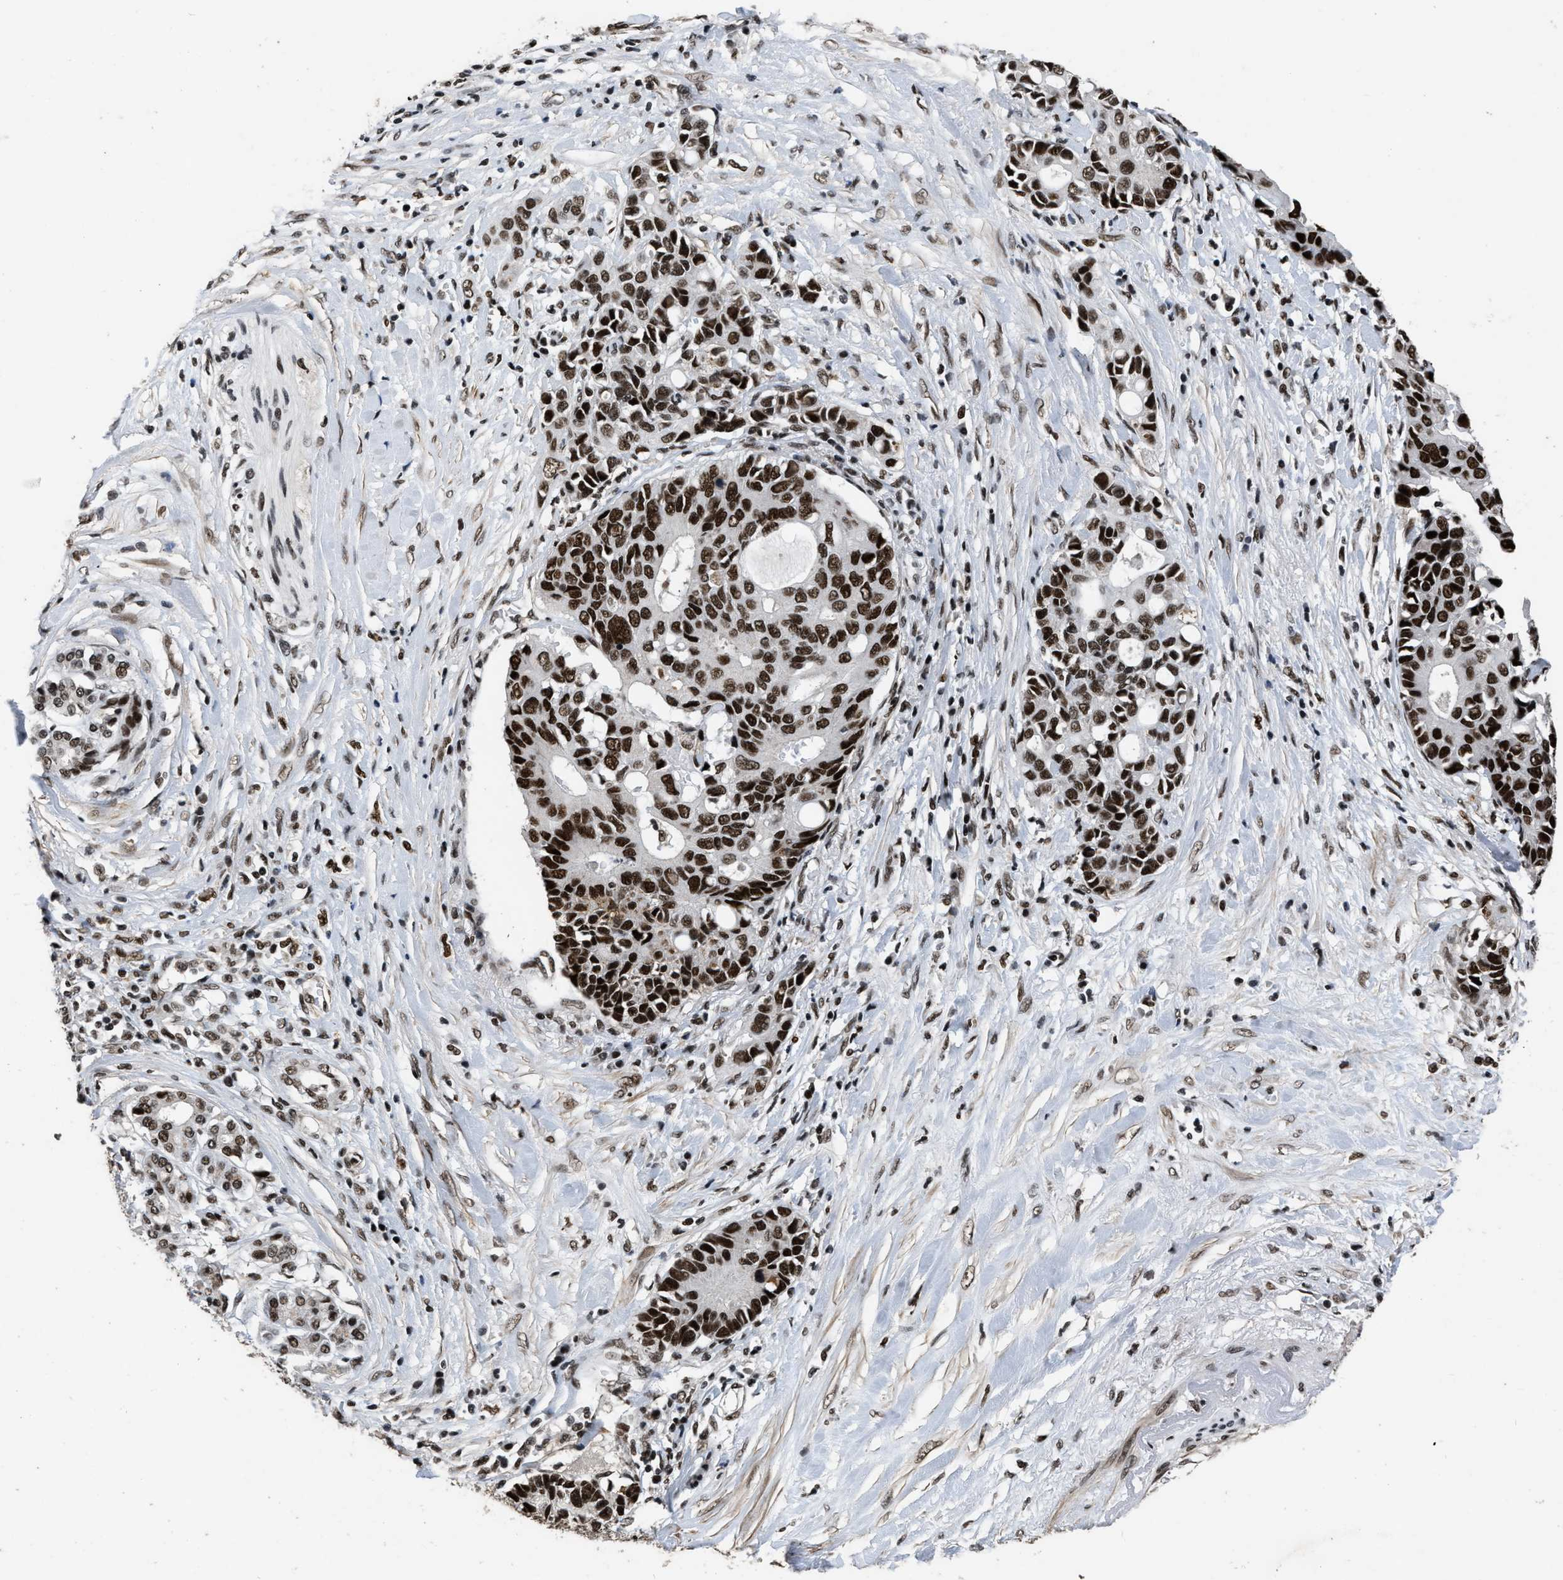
{"staining": {"intensity": "strong", "quantity": ">75%", "location": "nuclear"}, "tissue": "pancreatic cancer", "cell_type": "Tumor cells", "image_type": "cancer", "snomed": [{"axis": "morphology", "description": "Adenocarcinoma, NOS"}, {"axis": "topography", "description": "Pancreas"}], "caption": "Immunohistochemical staining of pancreatic adenocarcinoma displays strong nuclear protein positivity in approximately >75% of tumor cells.", "gene": "SMARCB1", "patient": {"sex": "female", "age": 56}}